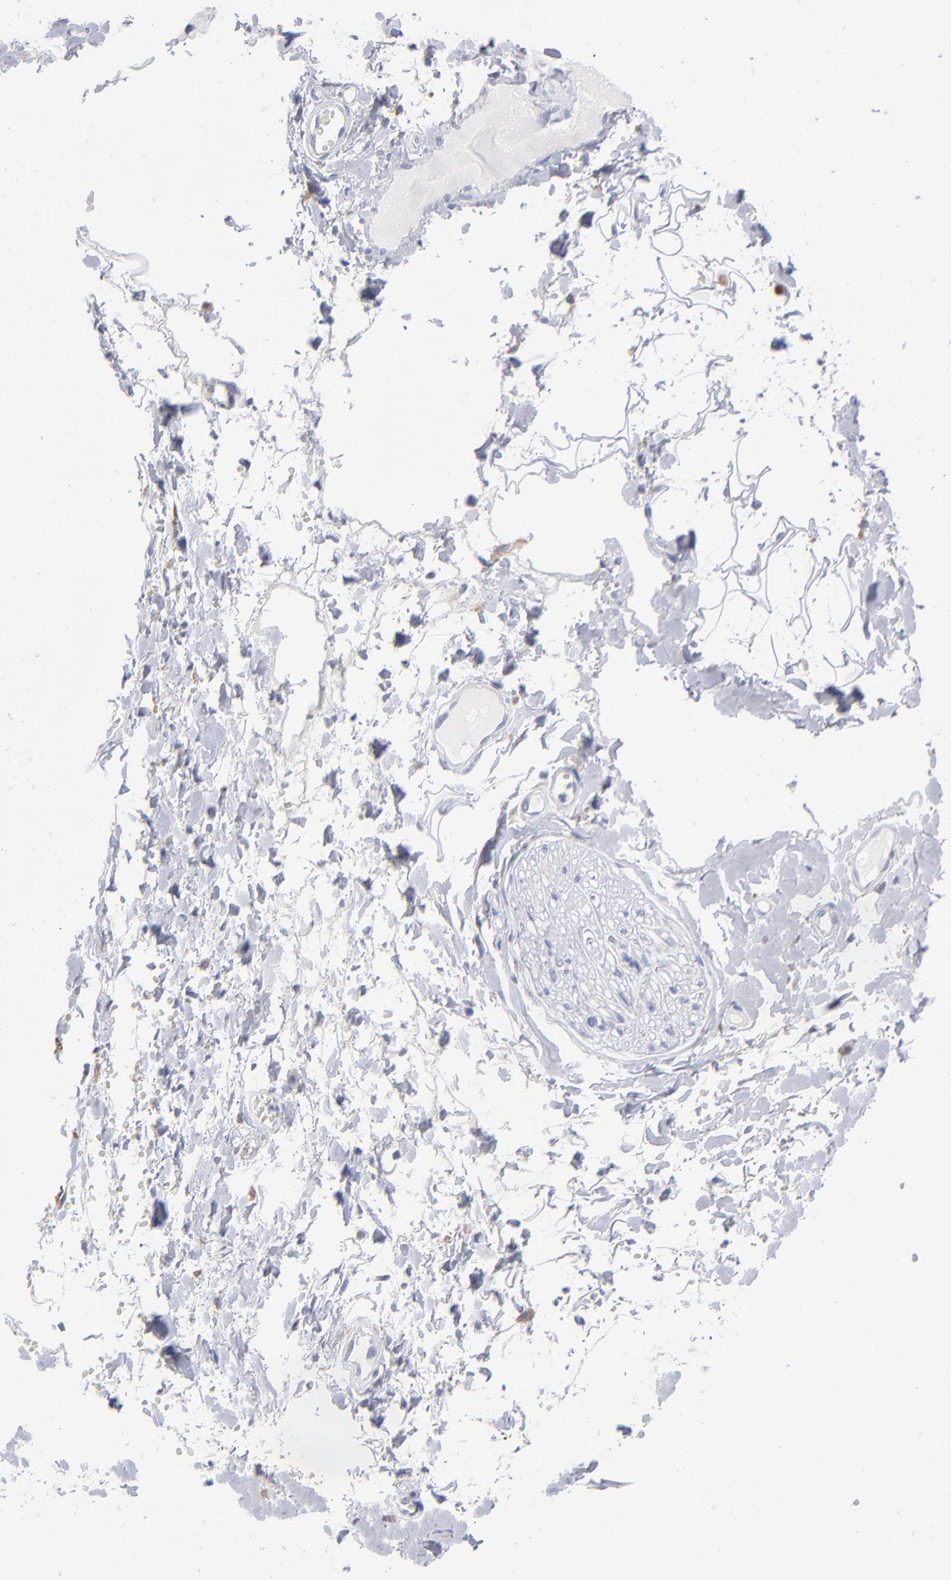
{"staining": {"intensity": "negative", "quantity": "none", "location": "none"}, "tissue": "adipose tissue", "cell_type": "Adipocytes", "image_type": "normal", "snomed": [{"axis": "morphology", "description": "Normal tissue, NOS"}, {"axis": "morphology", "description": "Inflammation, NOS"}, {"axis": "topography", "description": "Salivary gland"}, {"axis": "topography", "description": "Peripheral nerve tissue"}], "caption": "Image shows no significant protein positivity in adipocytes of benign adipose tissue. Nuclei are stained in blue.", "gene": "CD180", "patient": {"sex": "female", "age": 75}}